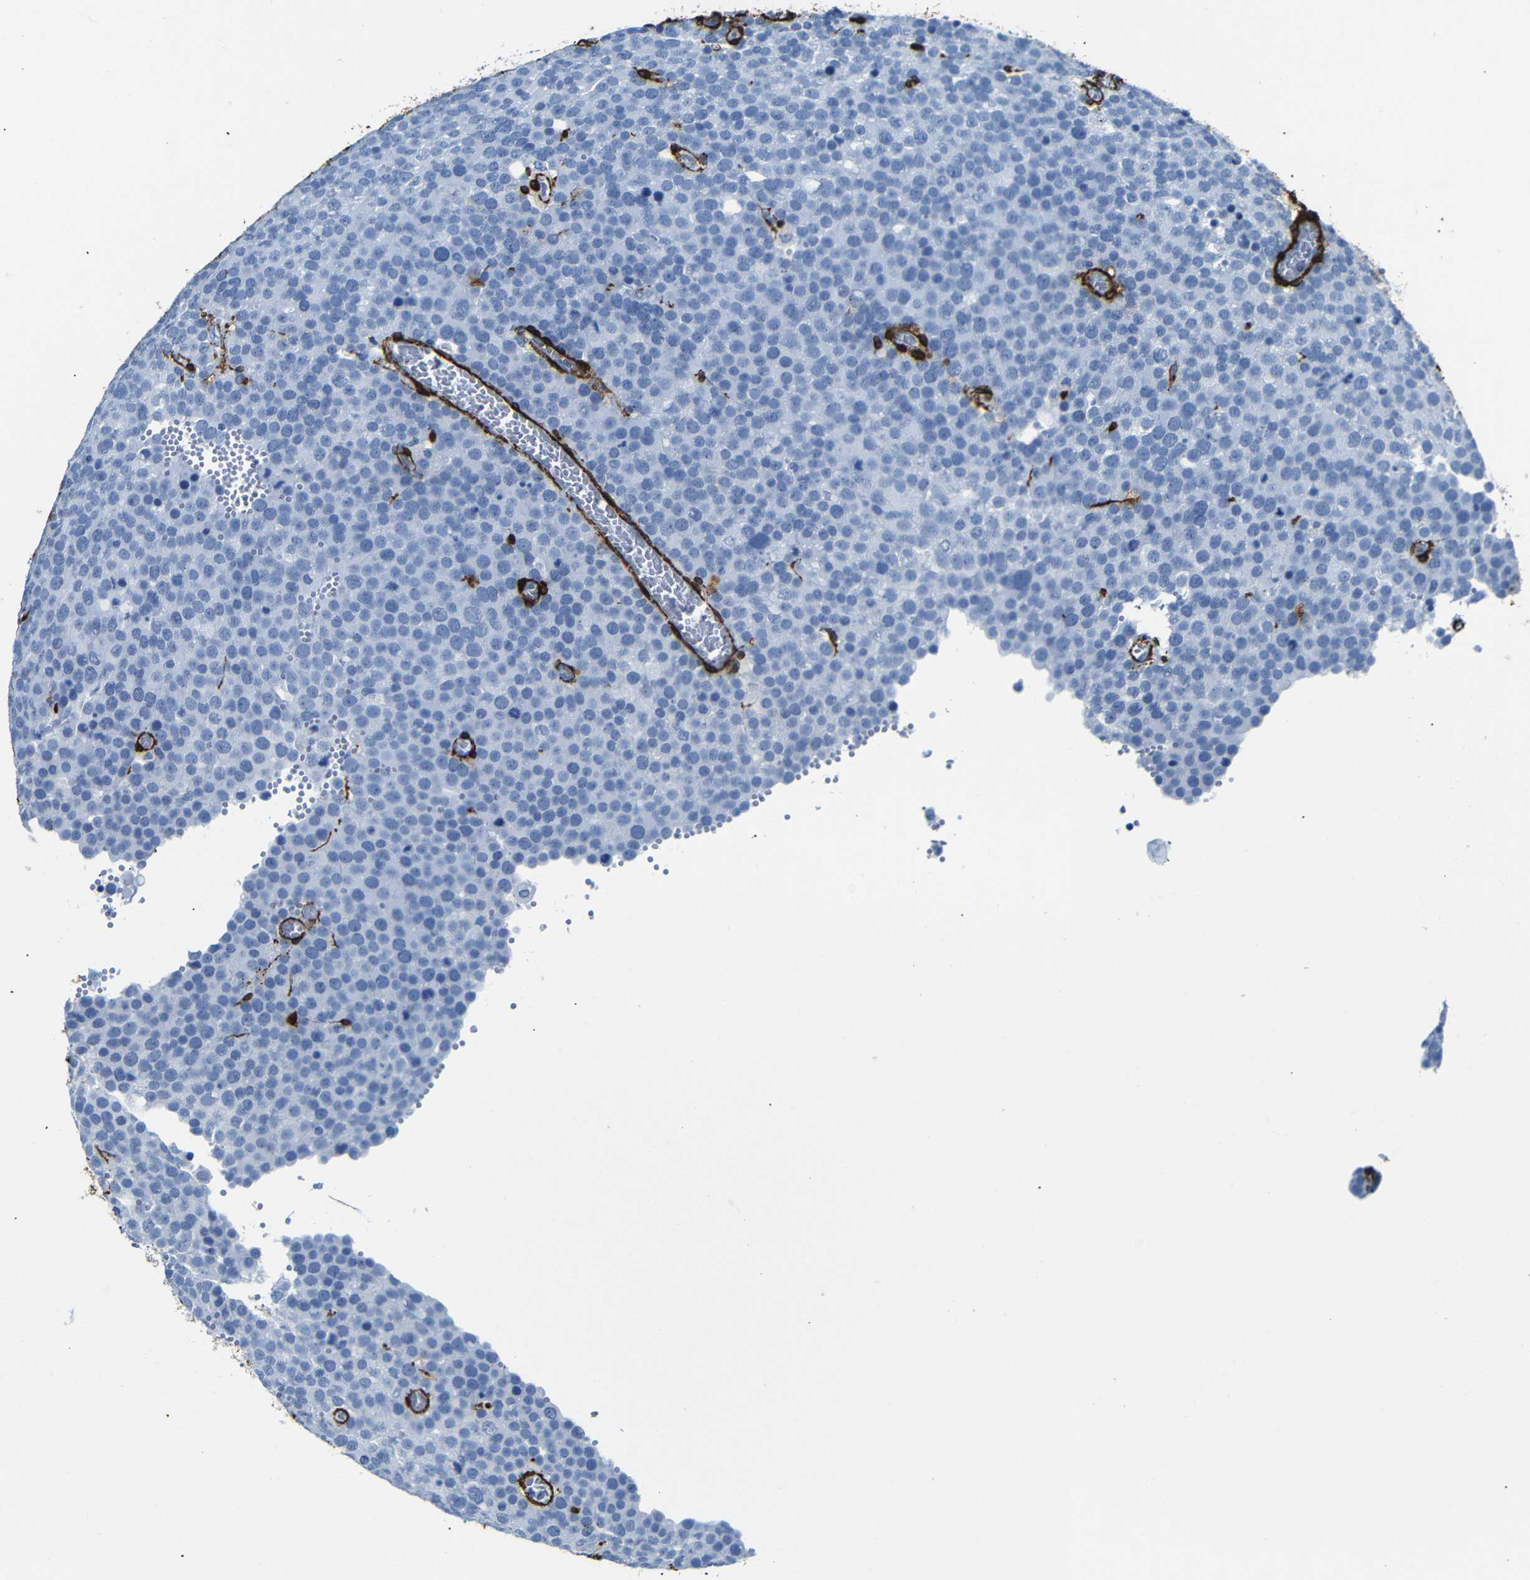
{"staining": {"intensity": "negative", "quantity": "none", "location": "none"}, "tissue": "testis cancer", "cell_type": "Tumor cells", "image_type": "cancer", "snomed": [{"axis": "morphology", "description": "Normal tissue, NOS"}, {"axis": "morphology", "description": "Seminoma, NOS"}, {"axis": "topography", "description": "Testis"}], "caption": "Tumor cells are negative for protein expression in human testis cancer (seminoma).", "gene": "ACTA2", "patient": {"sex": "male", "age": 71}}